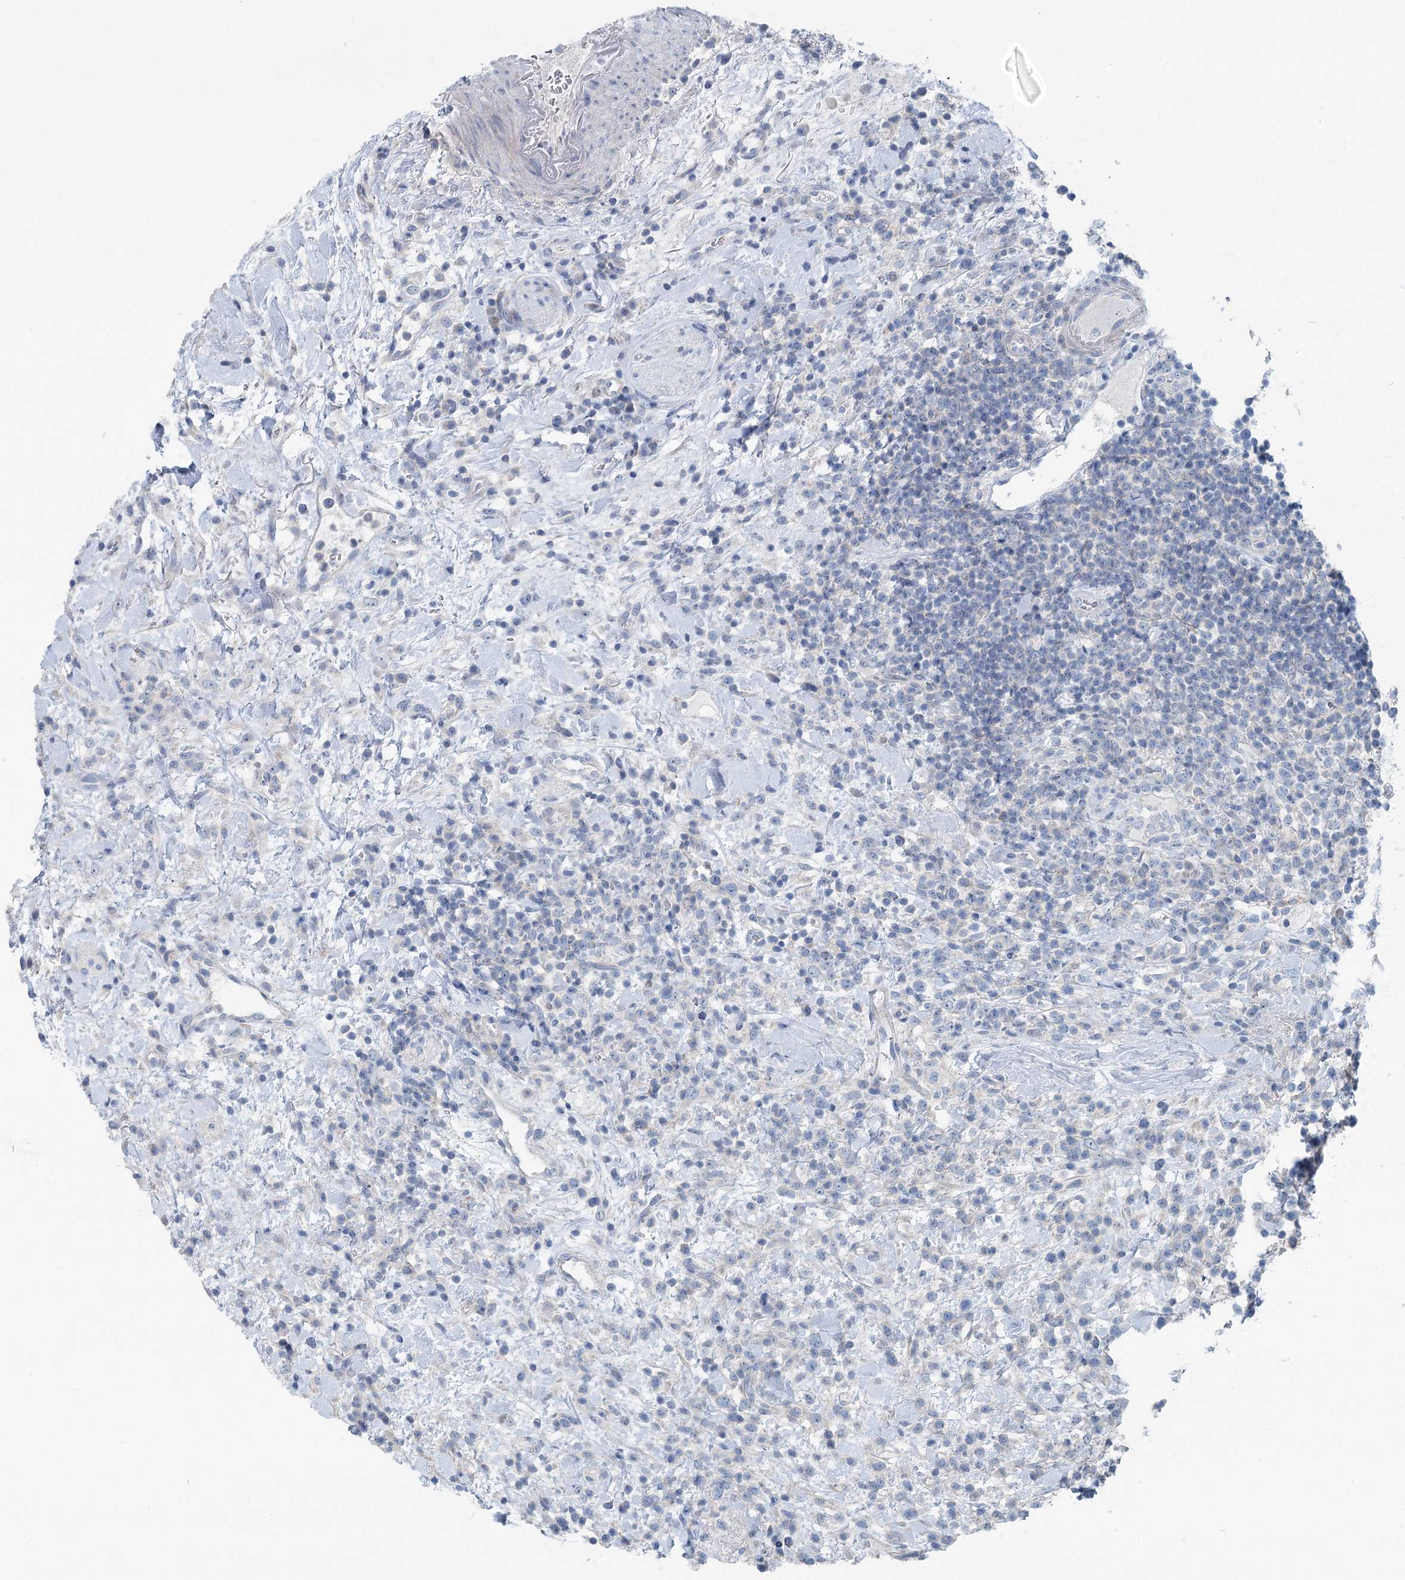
{"staining": {"intensity": "negative", "quantity": "none", "location": "none"}, "tissue": "lymphoma", "cell_type": "Tumor cells", "image_type": "cancer", "snomed": [{"axis": "morphology", "description": "Malignant lymphoma, non-Hodgkin's type, High grade"}, {"axis": "topography", "description": "Colon"}], "caption": "Tumor cells show no significant expression in lymphoma. Brightfield microscopy of IHC stained with DAB (brown) and hematoxylin (blue), captured at high magnification.", "gene": "MARK2", "patient": {"sex": "female", "age": 53}}